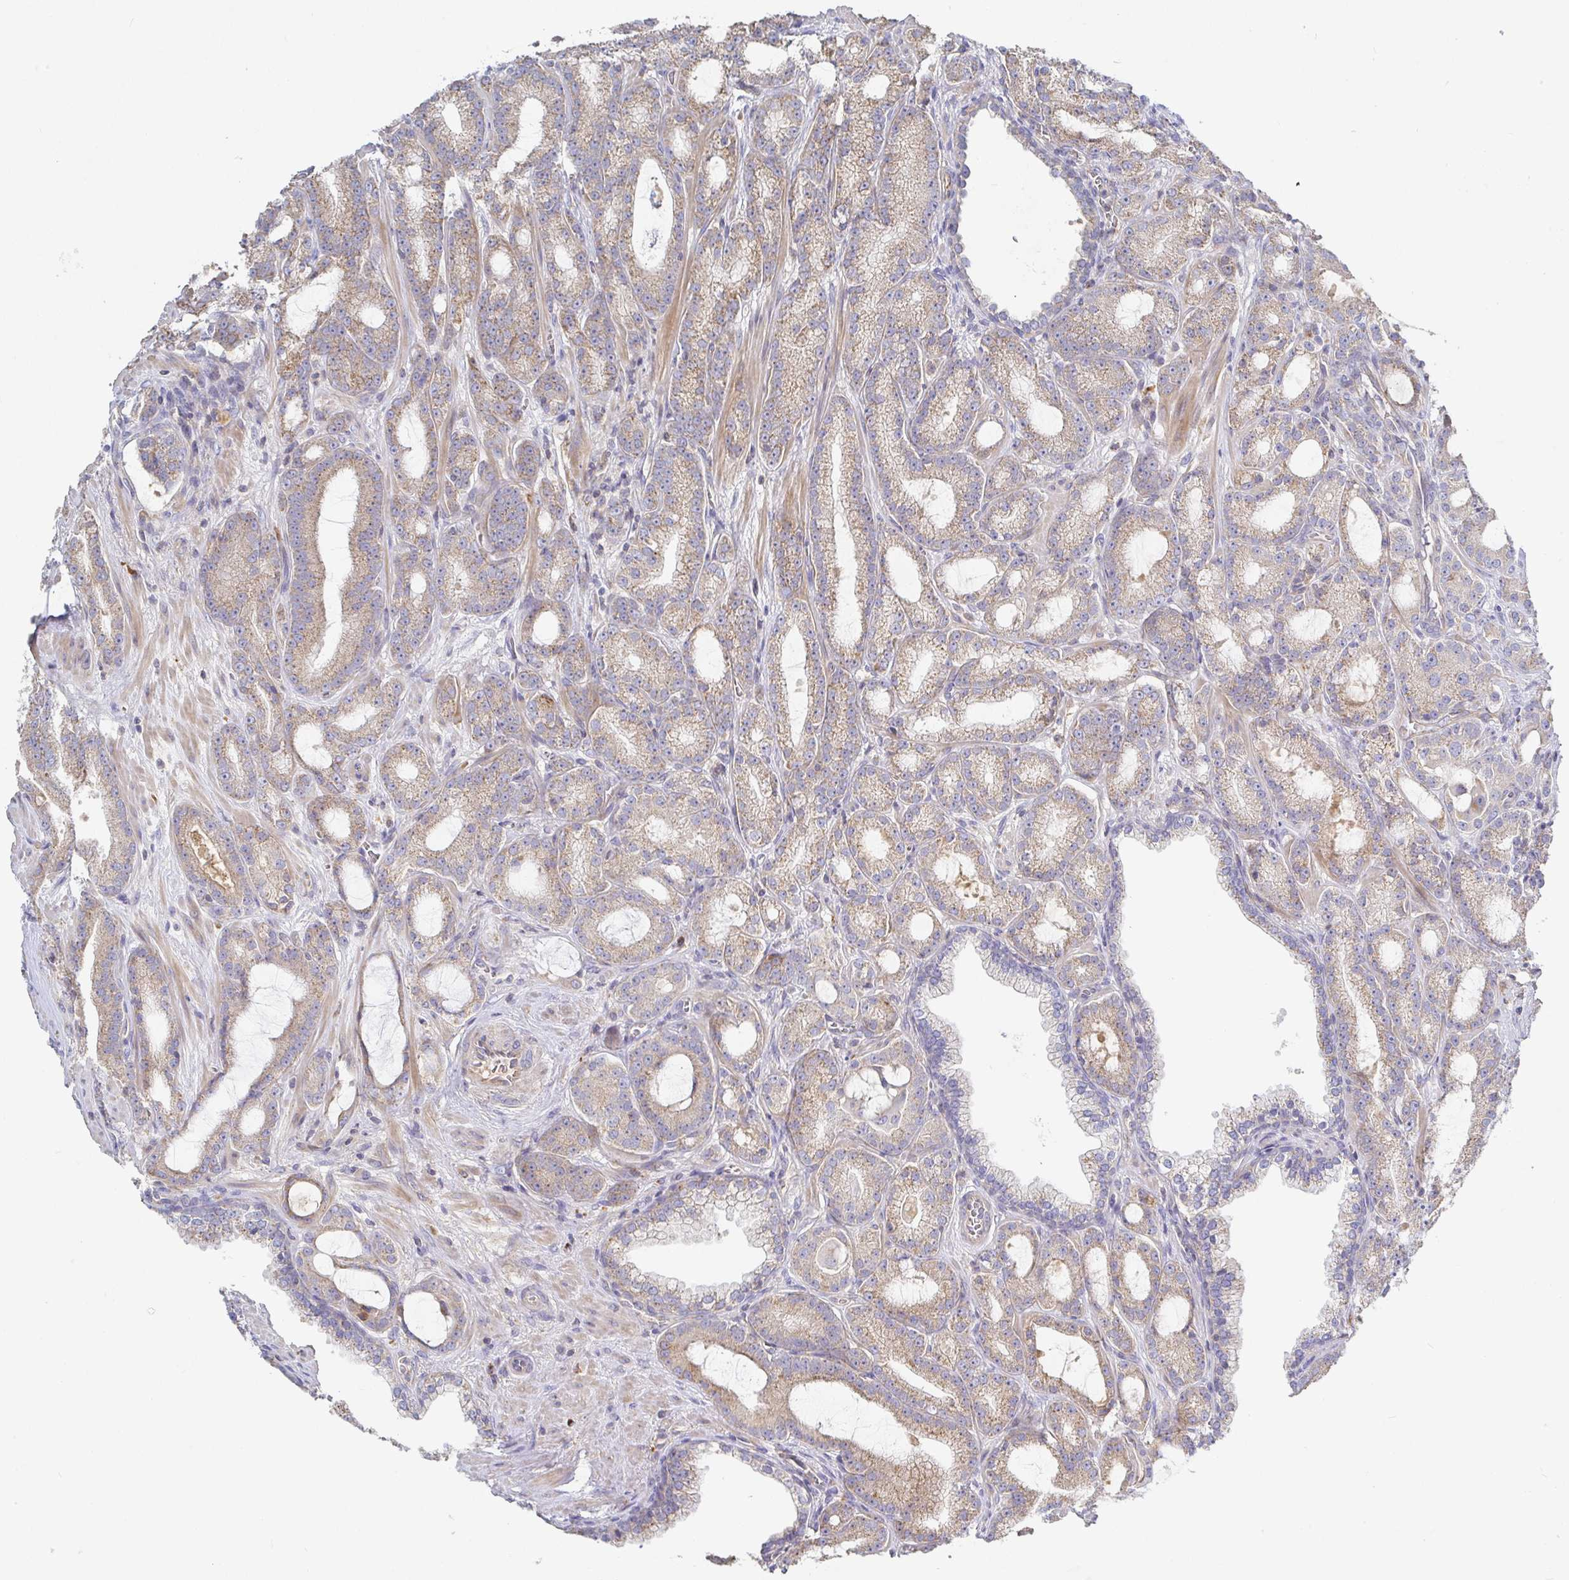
{"staining": {"intensity": "weak", "quantity": ">75%", "location": "cytoplasmic/membranous"}, "tissue": "prostate cancer", "cell_type": "Tumor cells", "image_type": "cancer", "snomed": [{"axis": "morphology", "description": "Adenocarcinoma, High grade"}, {"axis": "topography", "description": "Prostate"}], "caption": "Immunohistochemical staining of human prostate high-grade adenocarcinoma shows low levels of weak cytoplasmic/membranous protein staining in about >75% of tumor cells.", "gene": "IRAK2", "patient": {"sex": "male", "age": 65}}